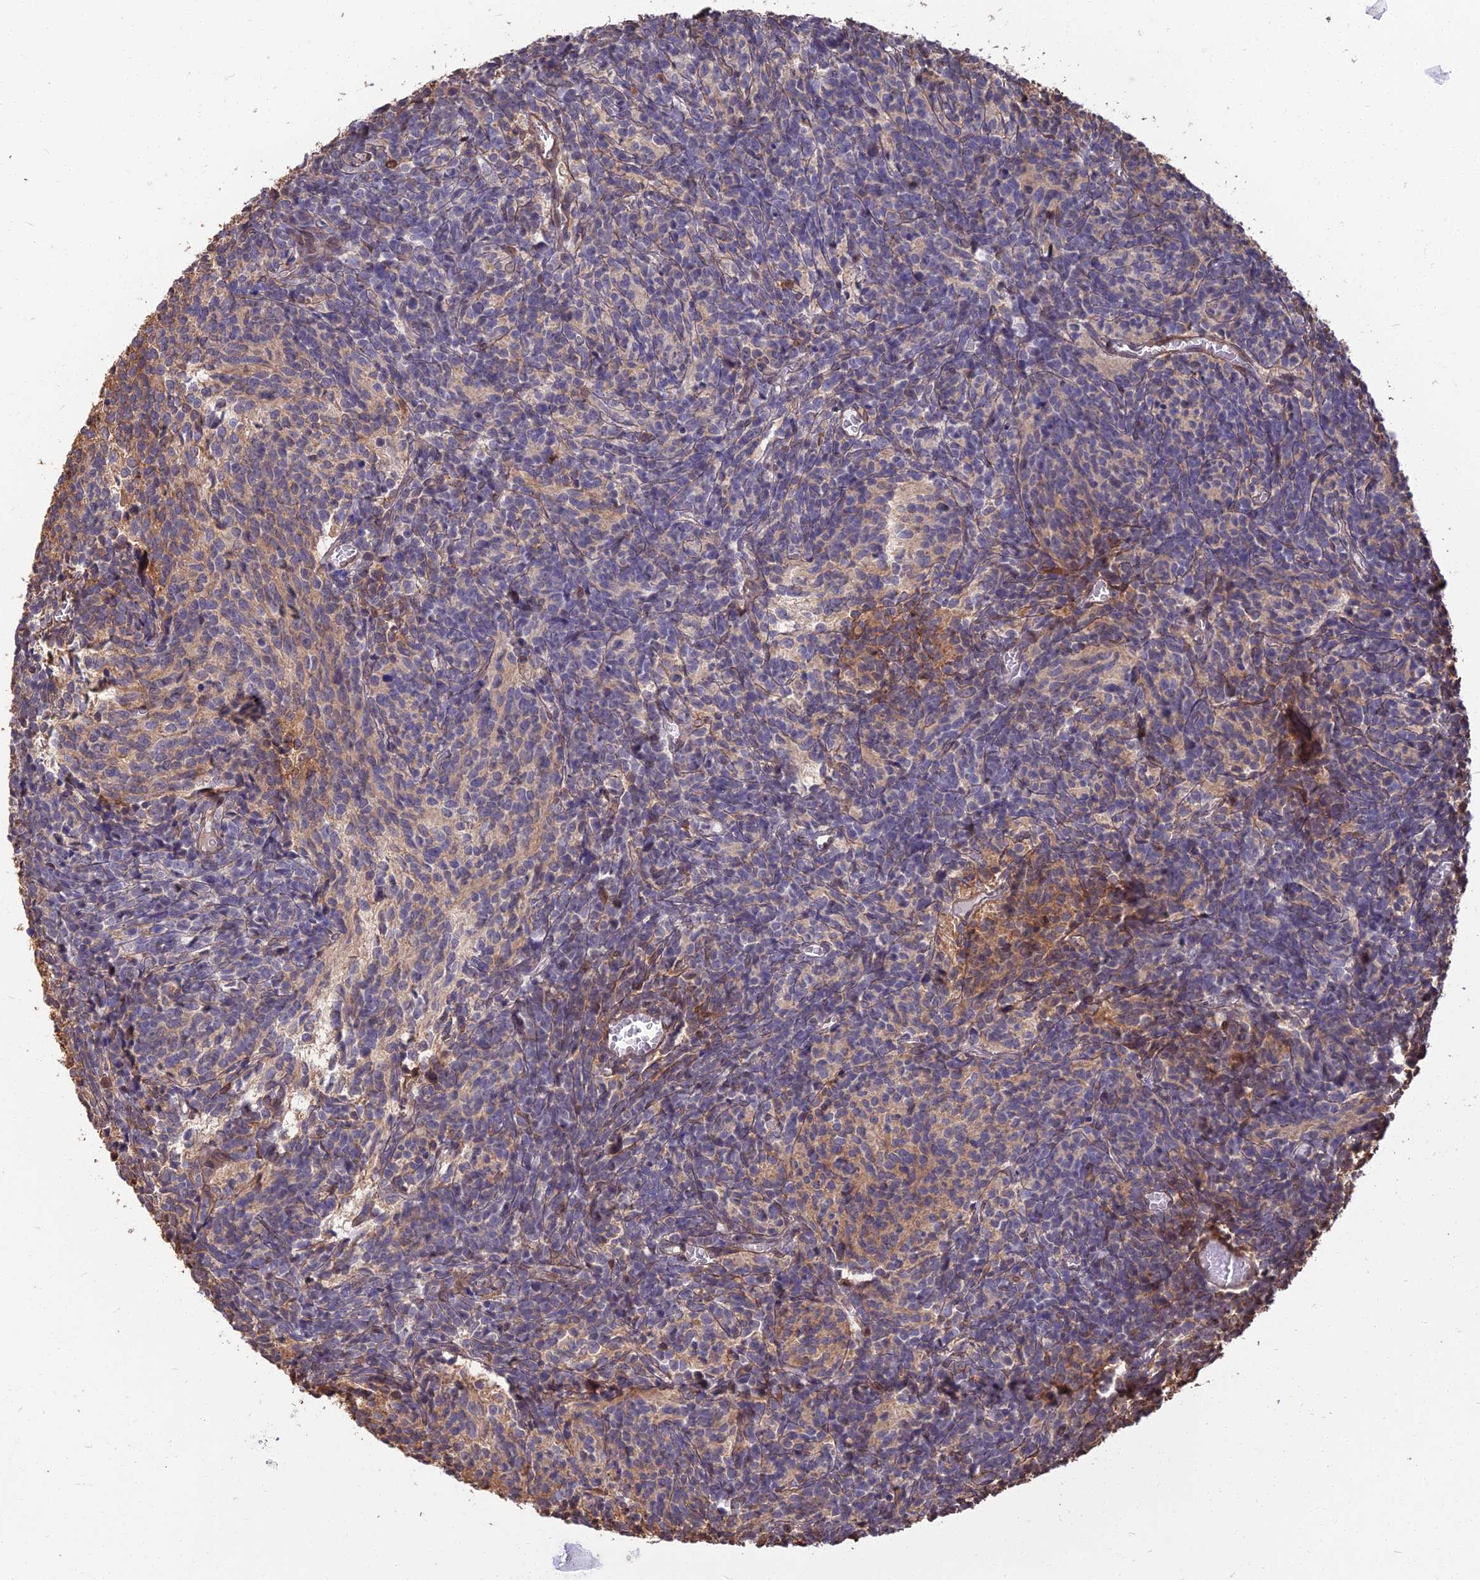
{"staining": {"intensity": "negative", "quantity": "none", "location": "none"}, "tissue": "glioma", "cell_type": "Tumor cells", "image_type": "cancer", "snomed": [{"axis": "morphology", "description": "Glioma, malignant, Low grade"}, {"axis": "topography", "description": "Brain"}], "caption": "Immunohistochemical staining of human glioma shows no significant staining in tumor cells. The staining was performed using DAB (3,3'-diaminobenzidine) to visualize the protein expression in brown, while the nuclei were stained in blue with hematoxylin (Magnification: 20x).", "gene": "LRRN3", "patient": {"sex": "female", "age": 1}}